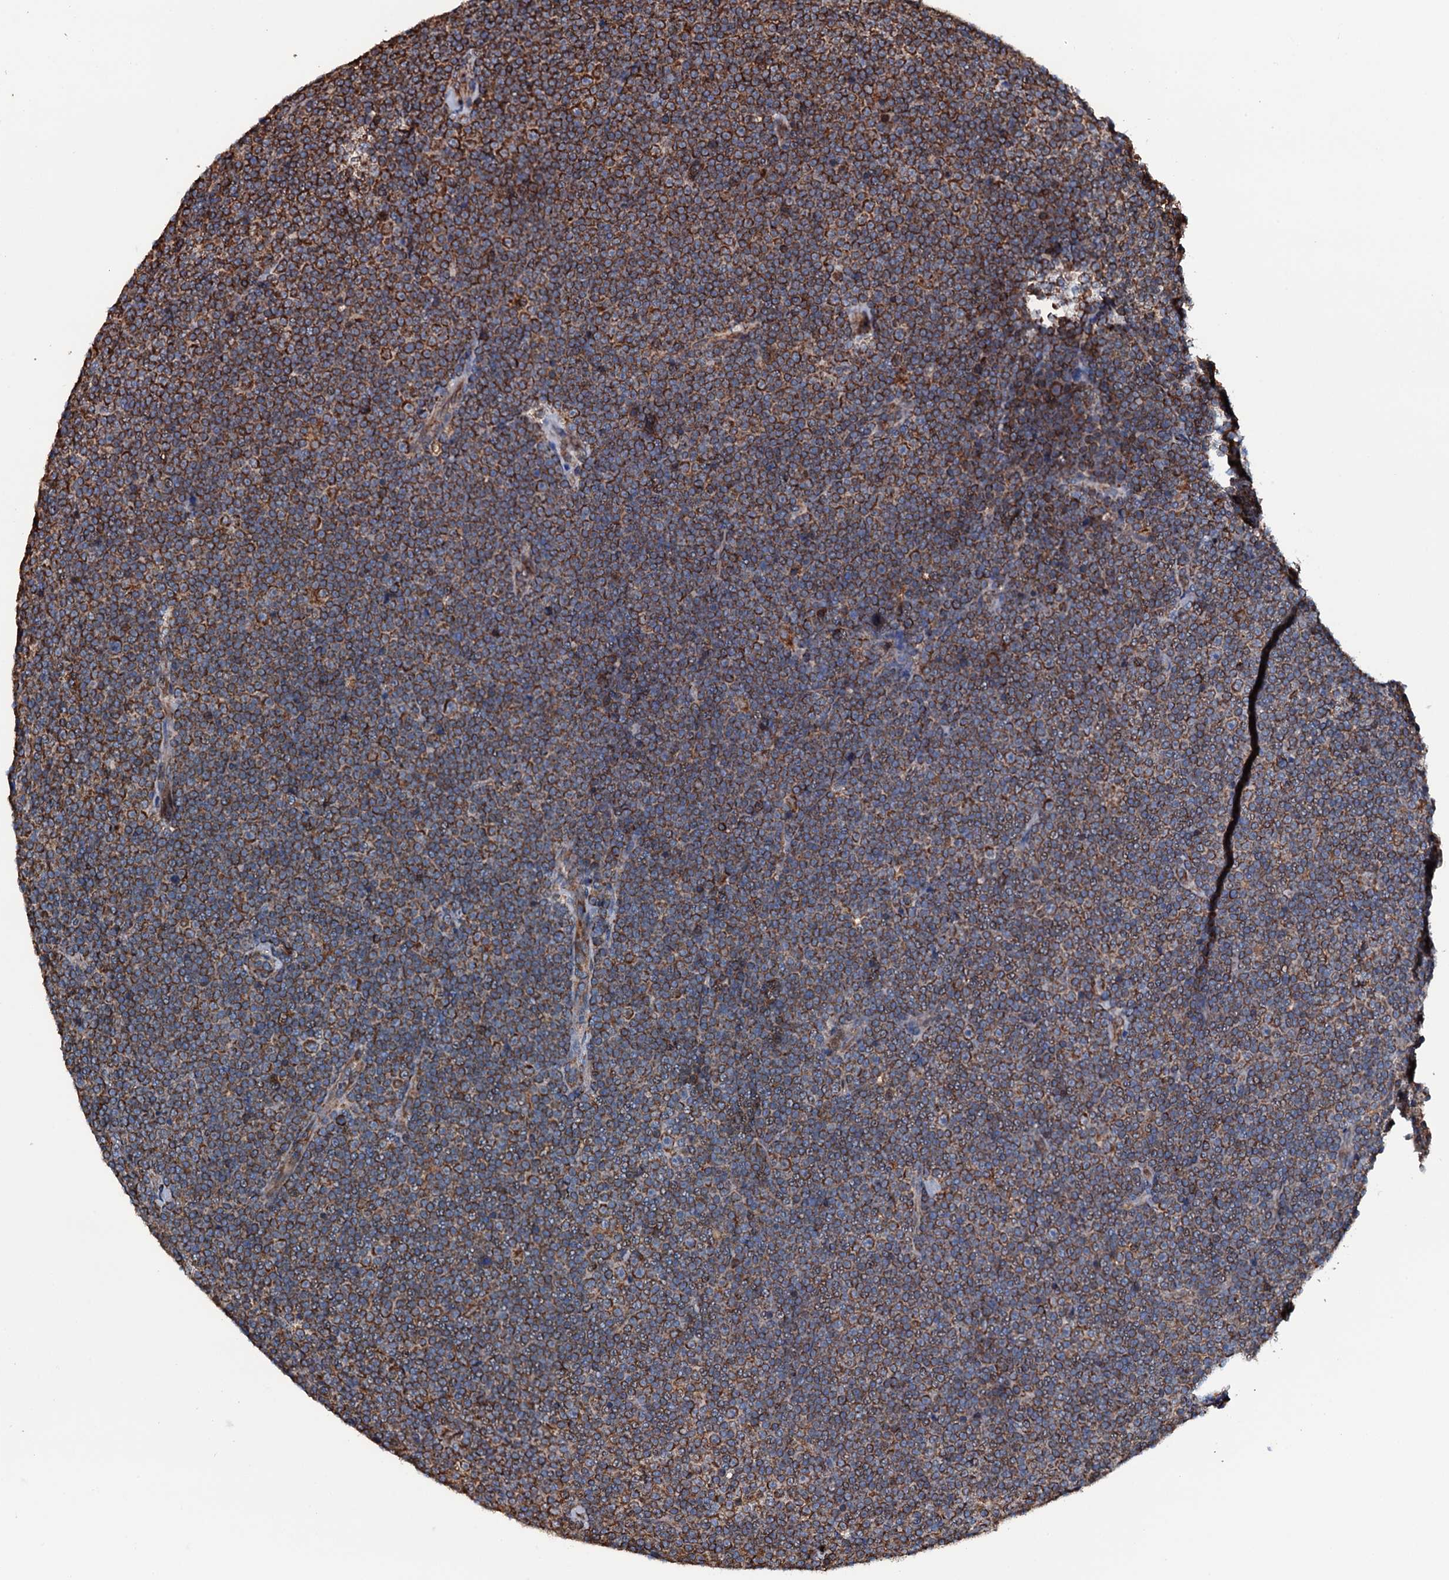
{"staining": {"intensity": "strong", "quantity": ">75%", "location": "cytoplasmic/membranous"}, "tissue": "lymphoma", "cell_type": "Tumor cells", "image_type": "cancer", "snomed": [{"axis": "morphology", "description": "Malignant lymphoma, non-Hodgkin's type, Low grade"}, {"axis": "topography", "description": "Lymph node"}], "caption": "Protein expression analysis of lymphoma reveals strong cytoplasmic/membranous positivity in about >75% of tumor cells. (Brightfield microscopy of DAB IHC at high magnification).", "gene": "RAB12", "patient": {"sex": "female", "age": 67}}